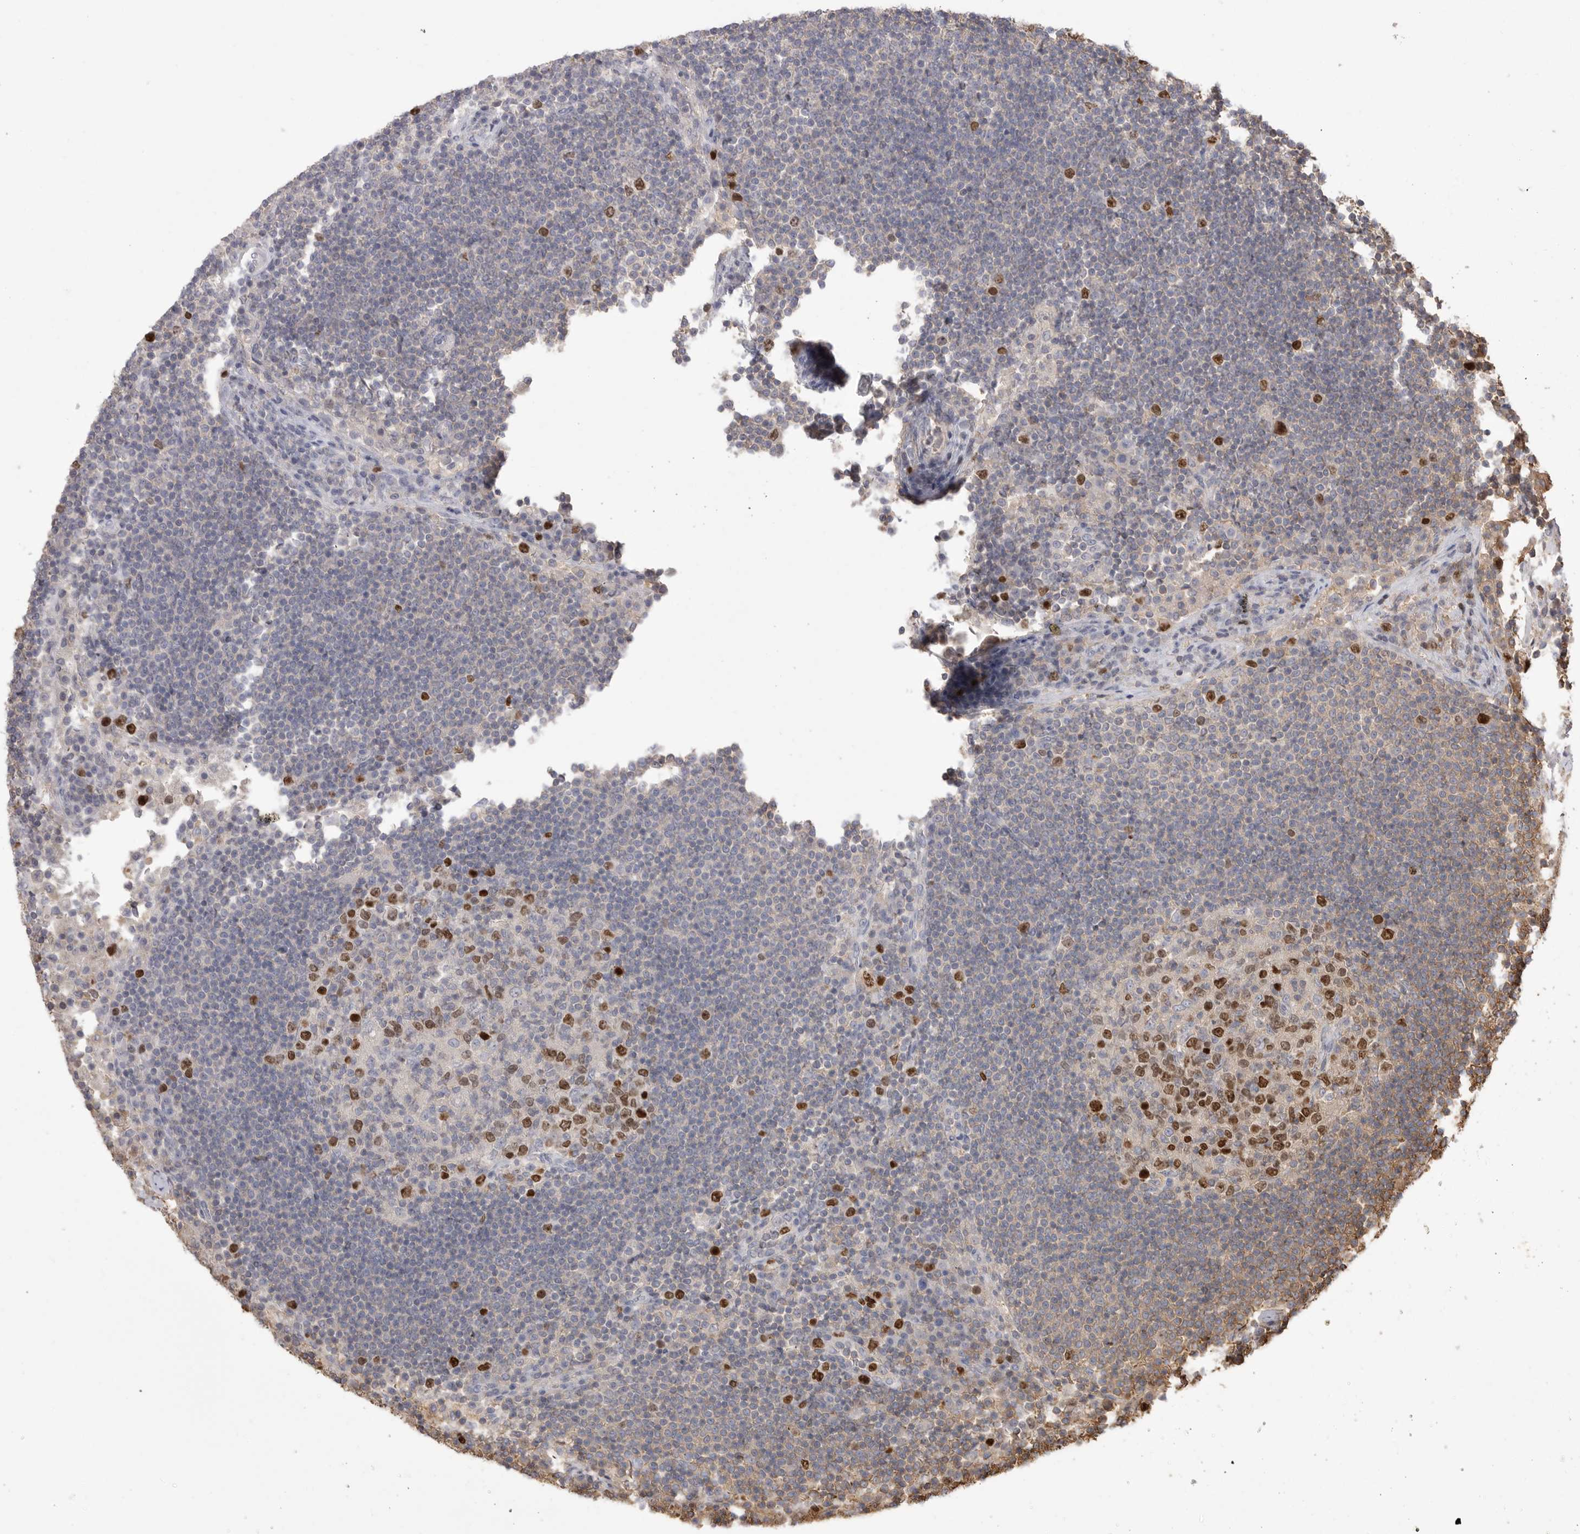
{"staining": {"intensity": "strong", "quantity": "25%-75%", "location": "cytoplasmic/membranous,nuclear"}, "tissue": "lymph node", "cell_type": "Germinal center cells", "image_type": "normal", "snomed": [{"axis": "morphology", "description": "Normal tissue, NOS"}, {"axis": "topography", "description": "Lymph node"}], "caption": "IHC of unremarkable lymph node reveals high levels of strong cytoplasmic/membranous,nuclear expression in about 25%-75% of germinal center cells. (IHC, brightfield microscopy, high magnification).", "gene": "TOP2A", "patient": {"sex": "female", "age": 53}}